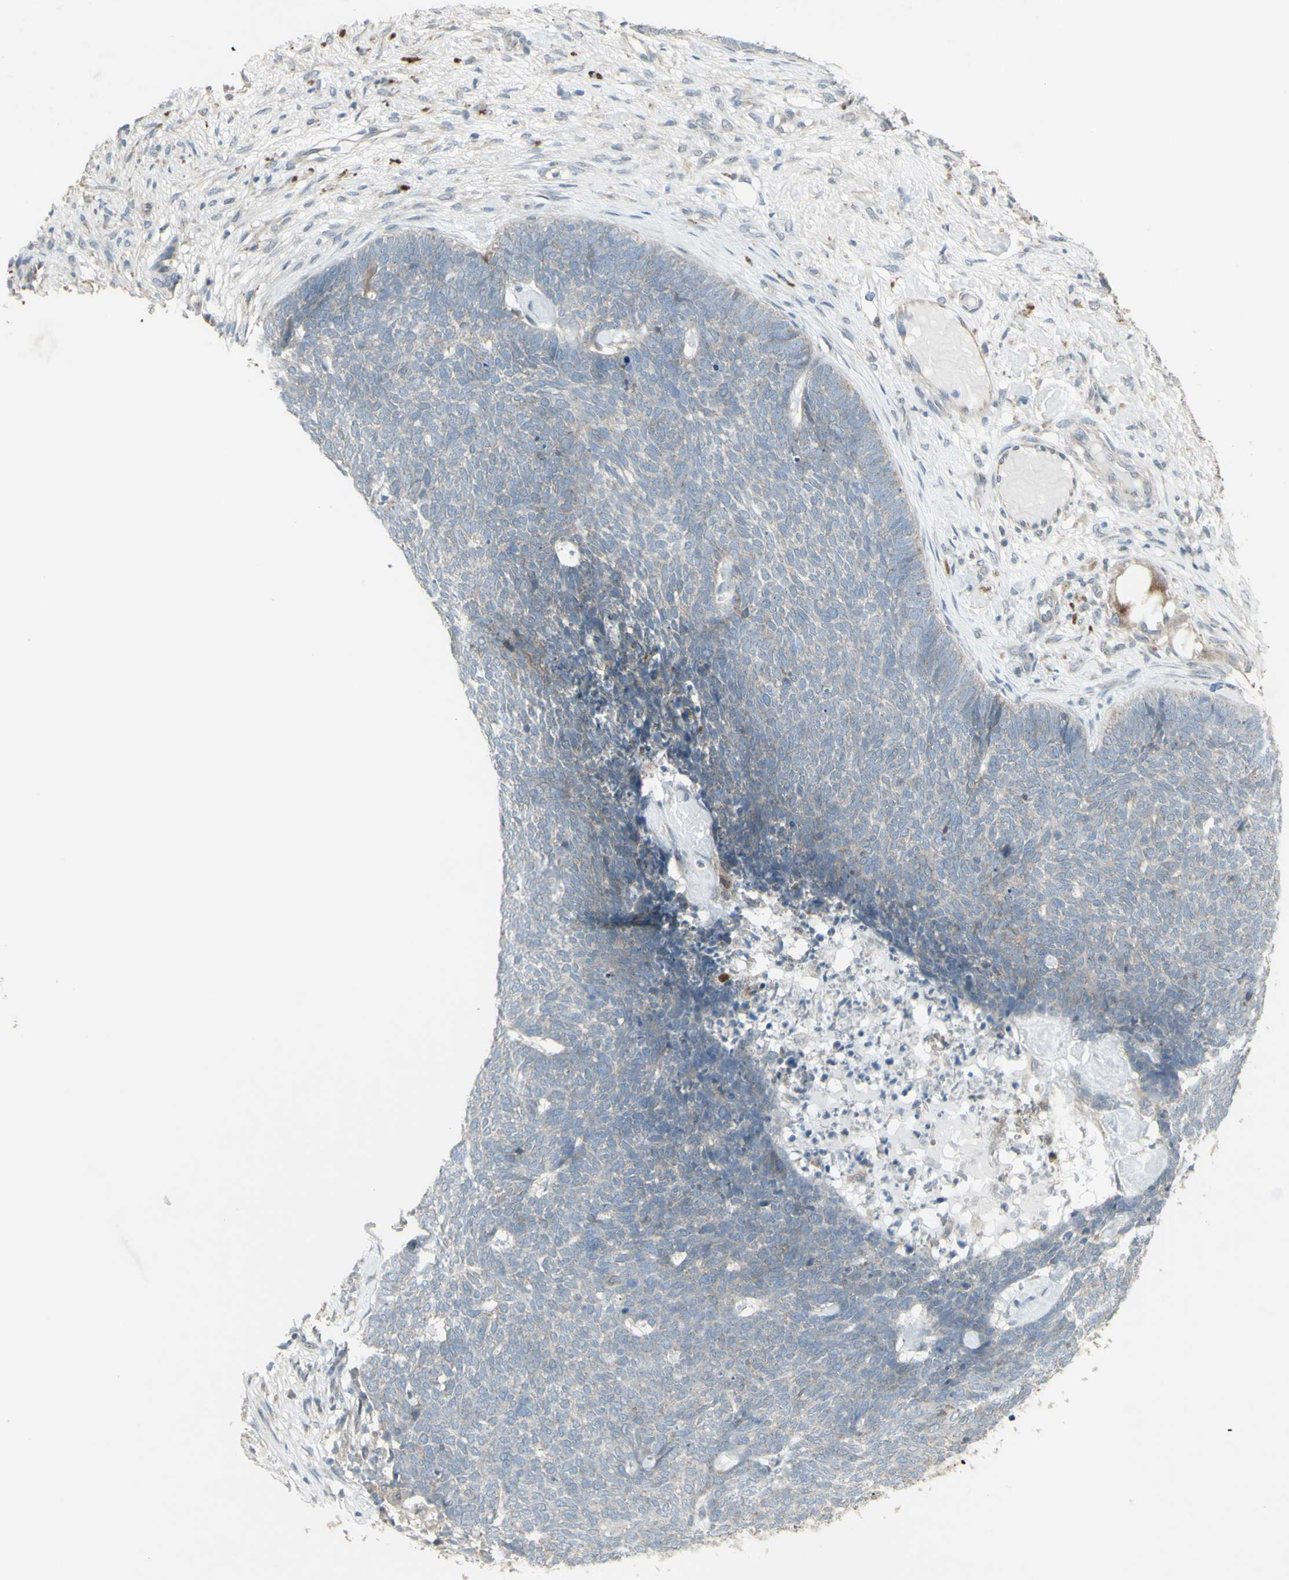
{"staining": {"intensity": "negative", "quantity": "none", "location": "none"}, "tissue": "skin cancer", "cell_type": "Tumor cells", "image_type": "cancer", "snomed": [{"axis": "morphology", "description": "Basal cell carcinoma"}, {"axis": "topography", "description": "Skin"}], "caption": "DAB (3,3'-diaminobenzidine) immunohistochemical staining of human skin cancer exhibits no significant staining in tumor cells.", "gene": "FXYD3", "patient": {"sex": "female", "age": 84}}